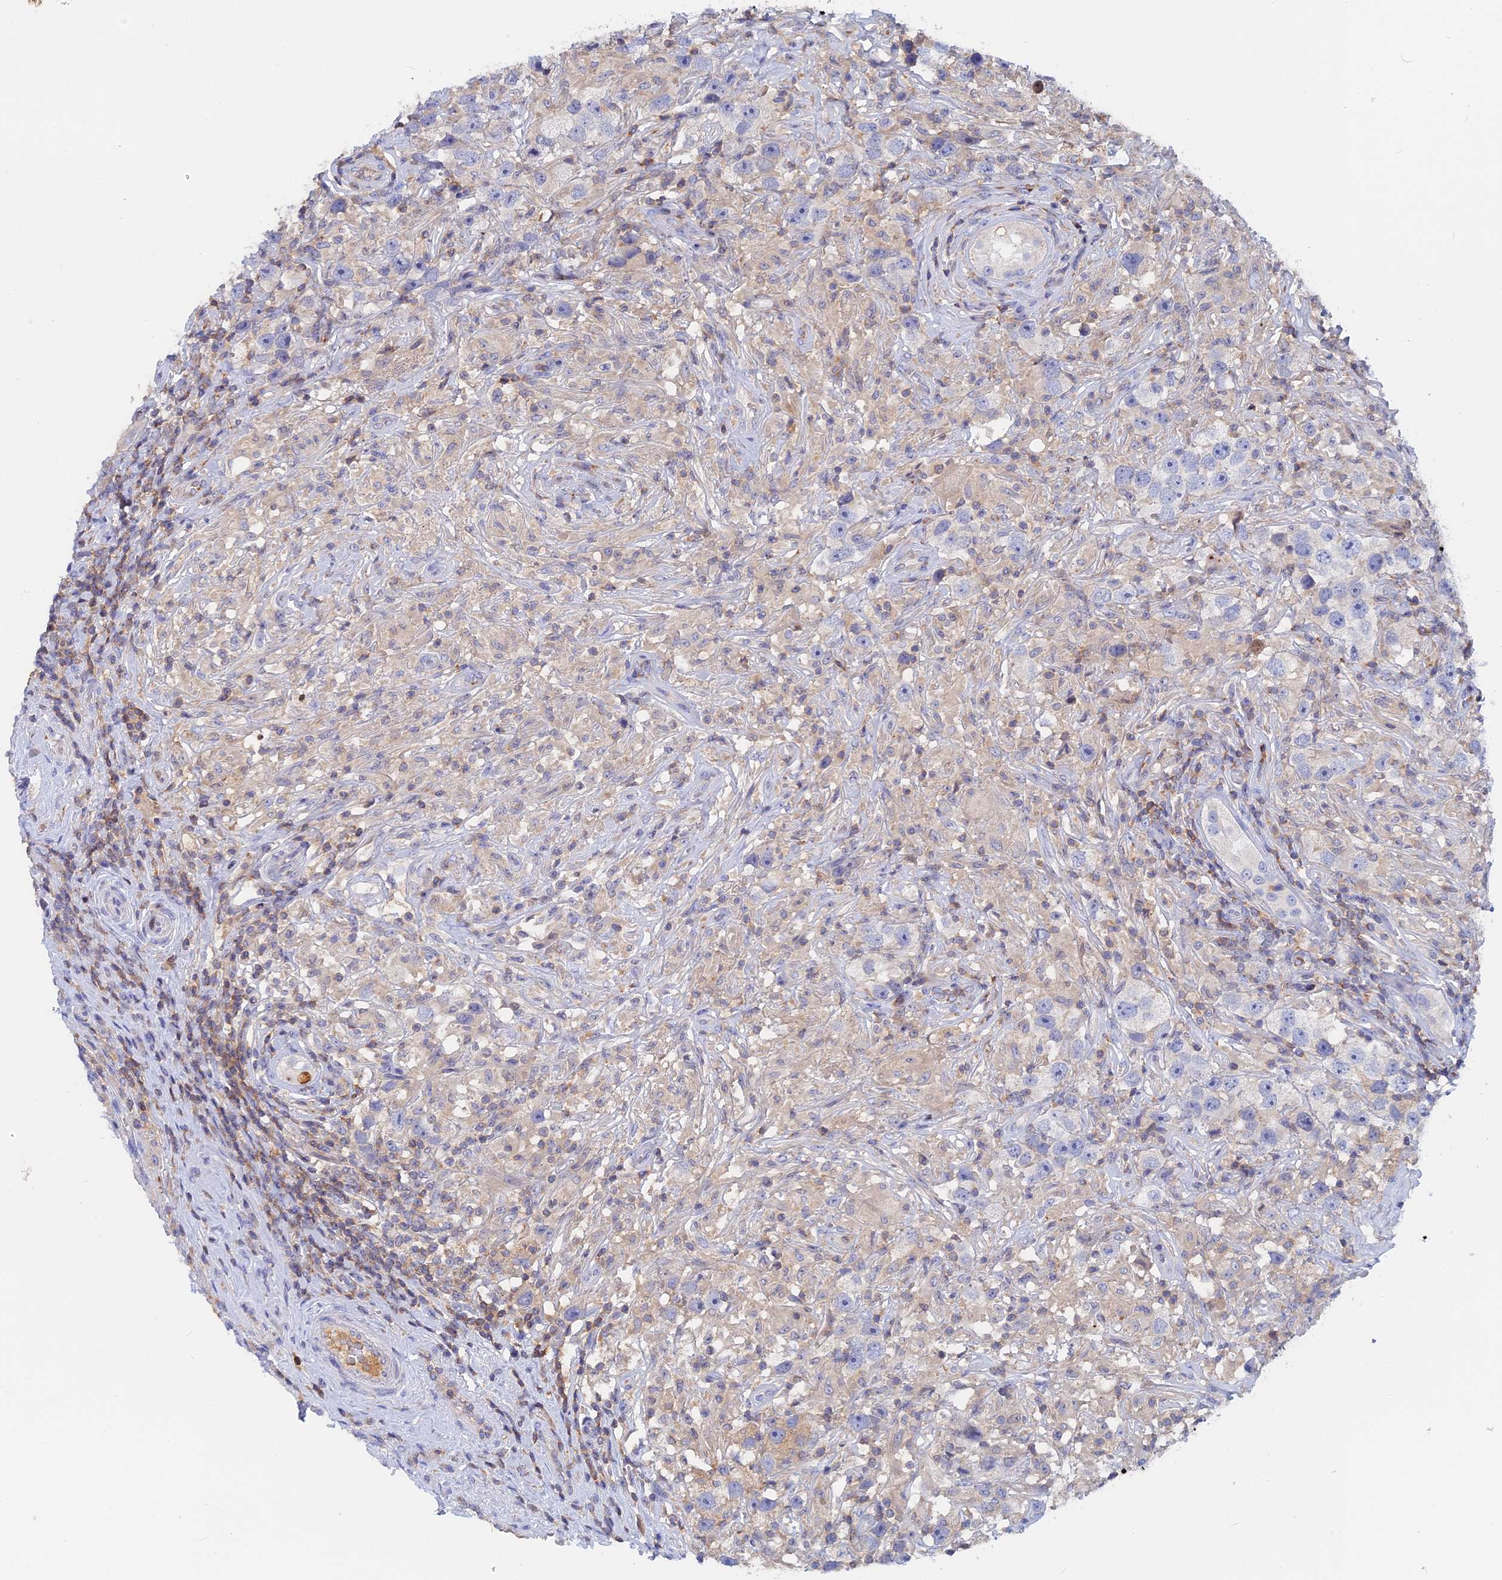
{"staining": {"intensity": "negative", "quantity": "none", "location": "none"}, "tissue": "testis cancer", "cell_type": "Tumor cells", "image_type": "cancer", "snomed": [{"axis": "morphology", "description": "Seminoma, NOS"}, {"axis": "topography", "description": "Testis"}], "caption": "This is an immunohistochemistry photomicrograph of human seminoma (testis). There is no expression in tumor cells.", "gene": "ACP7", "patient": {"sex": "male", "age": 49}}